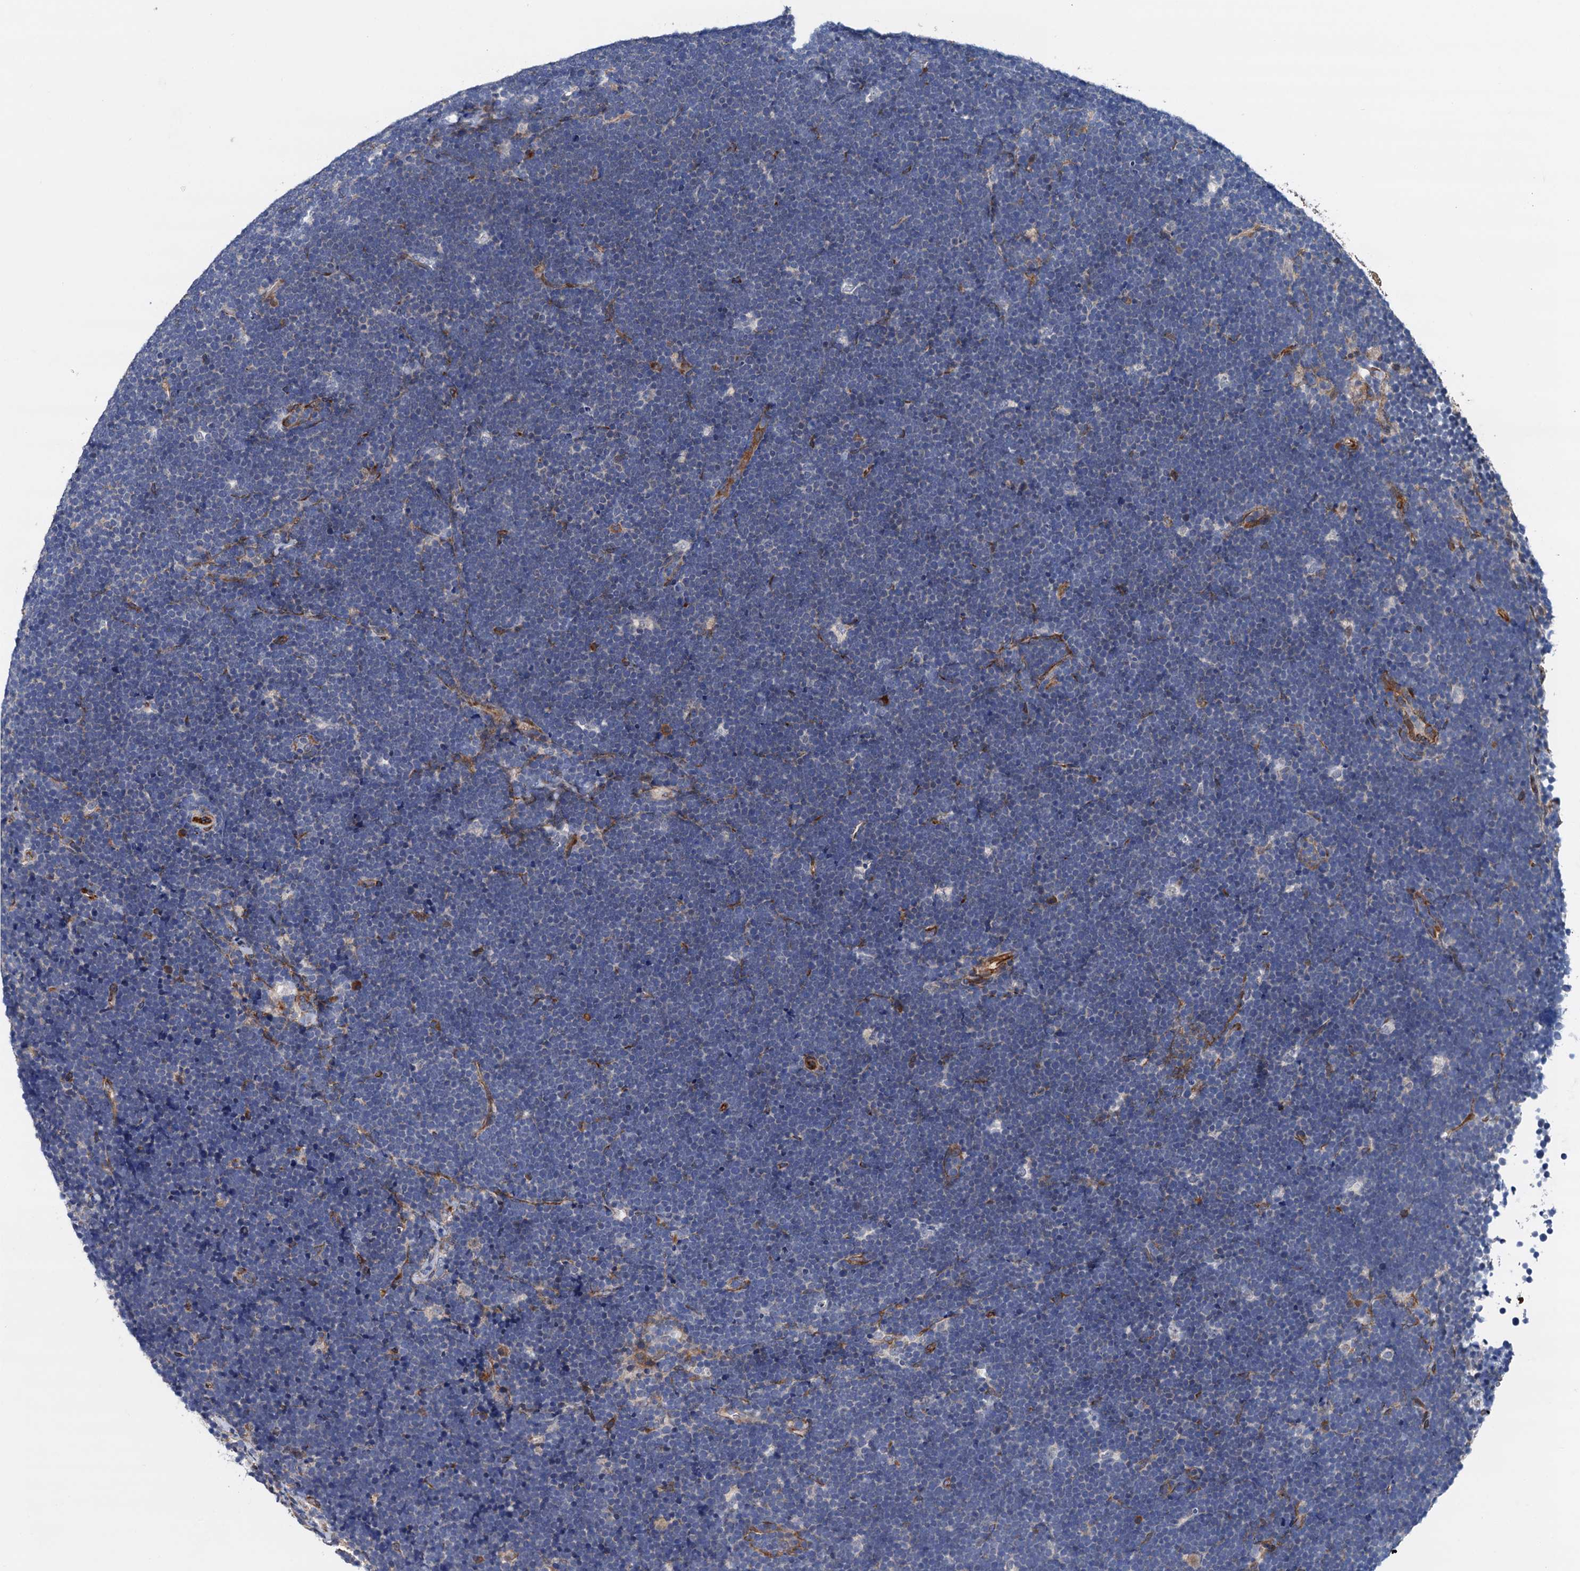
{"staining": {"intensity": "negative", "quantity": "none", "location": "none"}, "tissue": "lymphoma", "cell_type": "Tumor cells", "image_type": "cancer", "snomed": [{"axis": "morphology", "description": "Malignant lymphoma, non-Hodgkin's type, High grade"}, {"axis": "topography", "description": "Lymph node"}], "caption": "A high-resolution image shows IHC staining of lymphoma, which reveals no significant positivity in tumor cells. (DAB (3,3'-diaminobenzidine) immunohistochemistry visualized using brightfield microscopy, high magnification).", "gene": "RASSF9", "patient": {"sex": "male", "age": 13}}